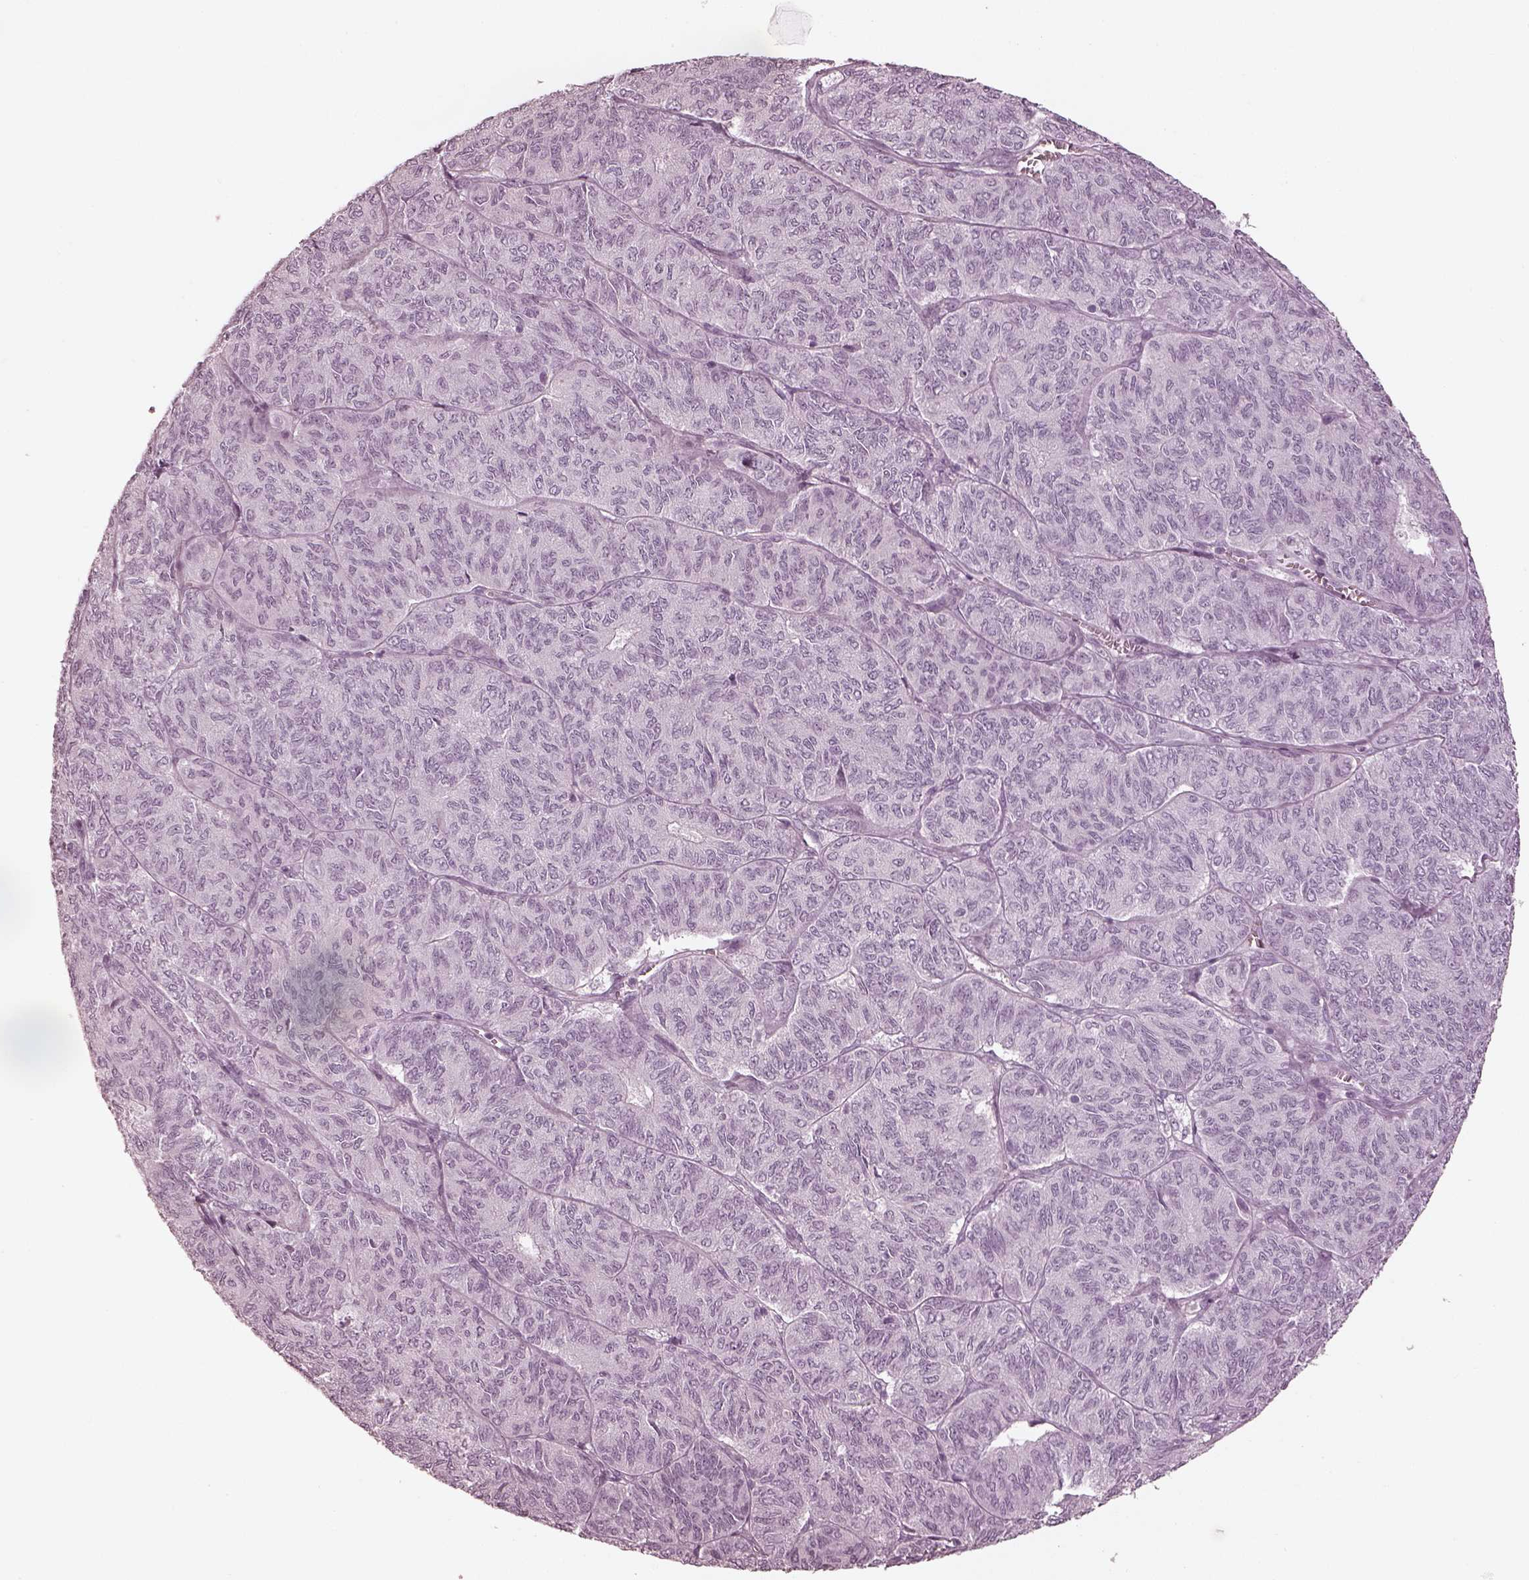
{"staining": {"intensity": "negative", "quantity": "none", "location": "none"}, "tissue": "ovarian cancer", "cell_type": "Tumor cells", "image_type": "cancer", "snomed": [{"axis": "morphology", "description": "Carcinoma, endometroid"}, {"axis": "topography", "description": "Ovary"}], "caption": "Immunohistochemical staining of ovarian cancer (endometroid carcinoma) reveals no significant positivity in tumor cells.", "gene": "OPN4", "patient": {"sex": "female", "age": 80}}